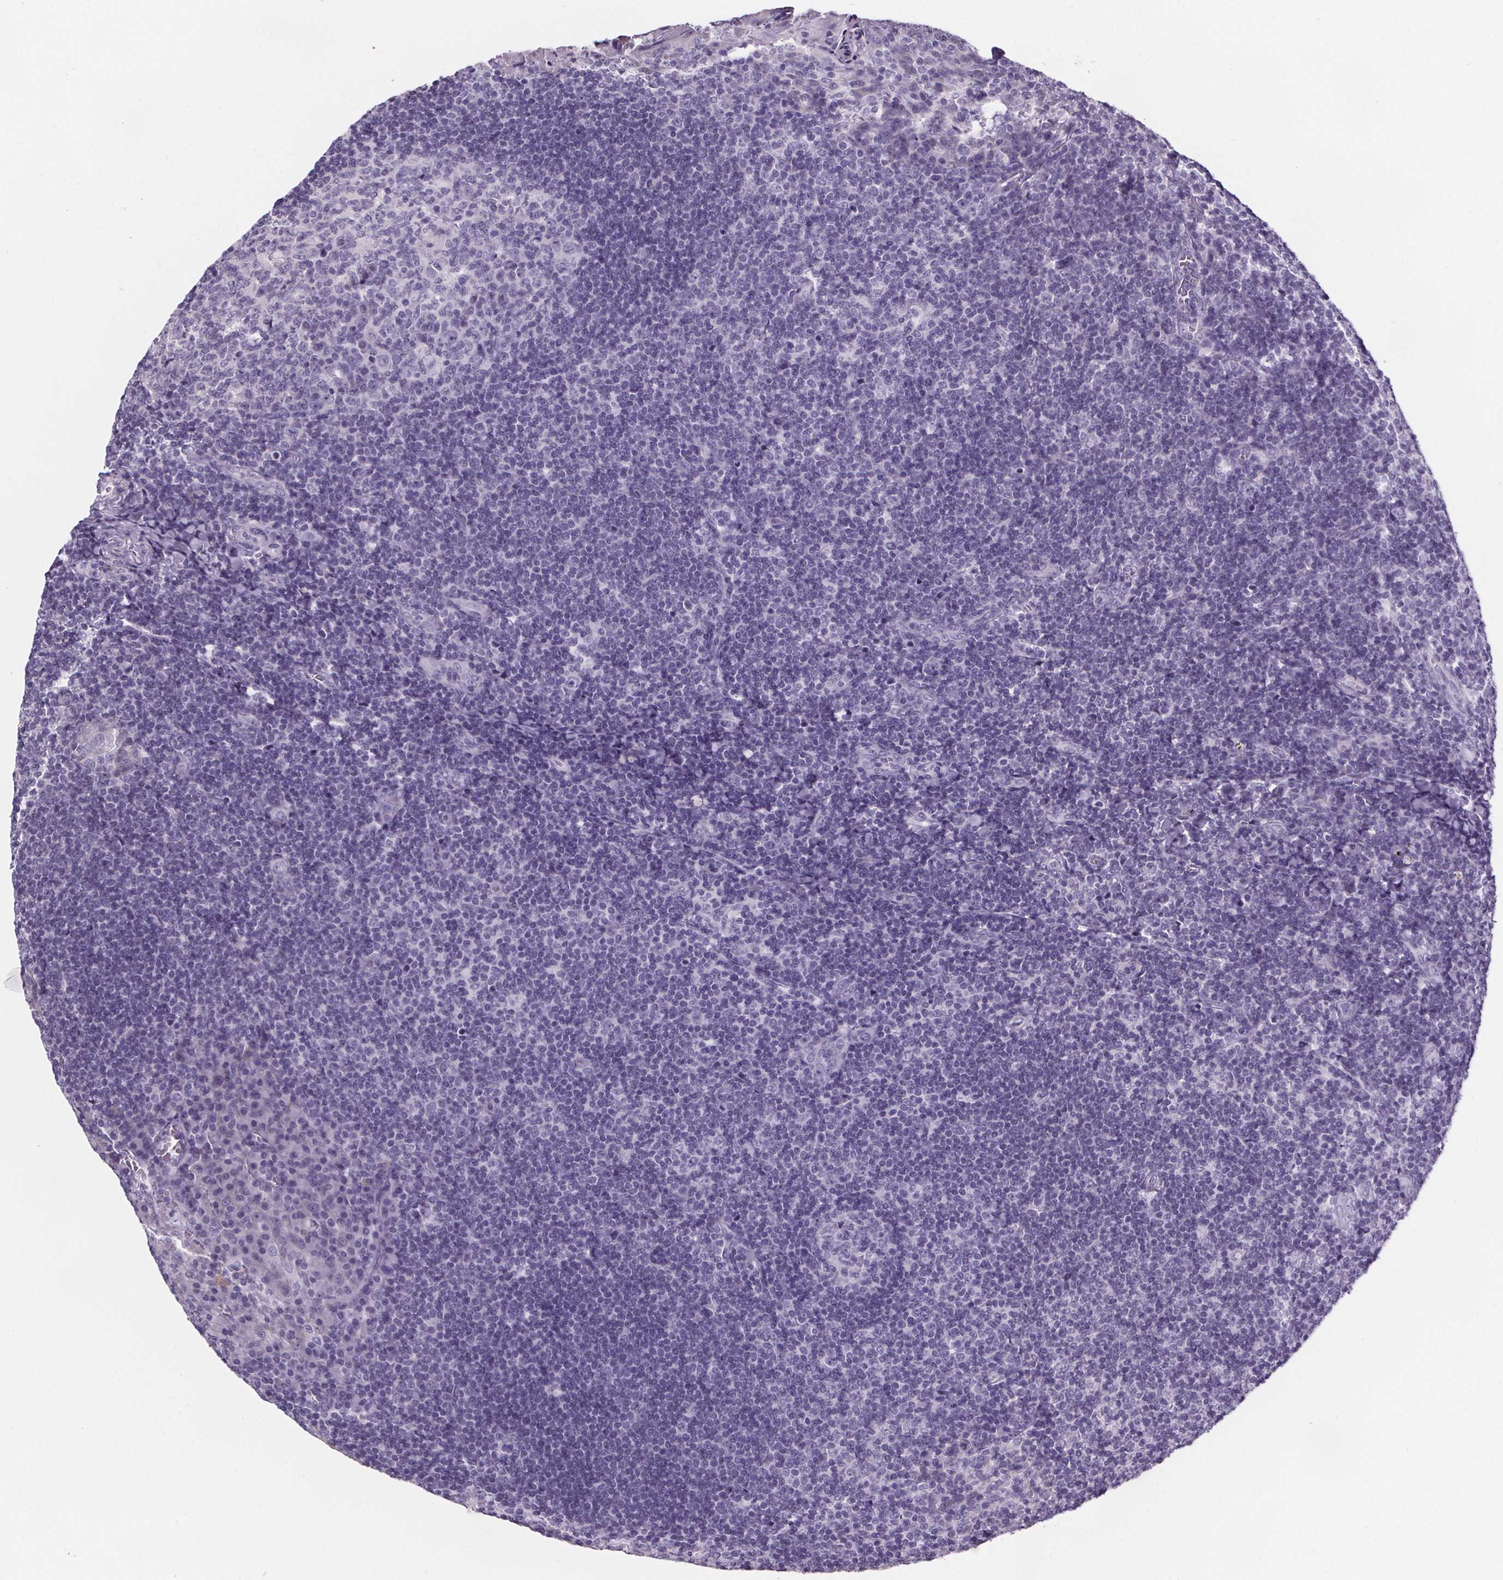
{"staining": {"intensity": "negative", "quantity": "none", "location": "none"}, "tissue": "tonsil", "cell_type": "Germinal center cells", "image_type": "normal", "snomed": [{"axis": "morphology", "description": "Normal tissue, NOS"}, {"axis": "topography", "description": "Tonsil"}], "caption": "IHC histopathology image of unremarkable tonsil stained for a protein (brown), which exhibits no expression in germinal center cells.", "gene": "CUBN", "patient": {"sex": "male", "age": 17}}